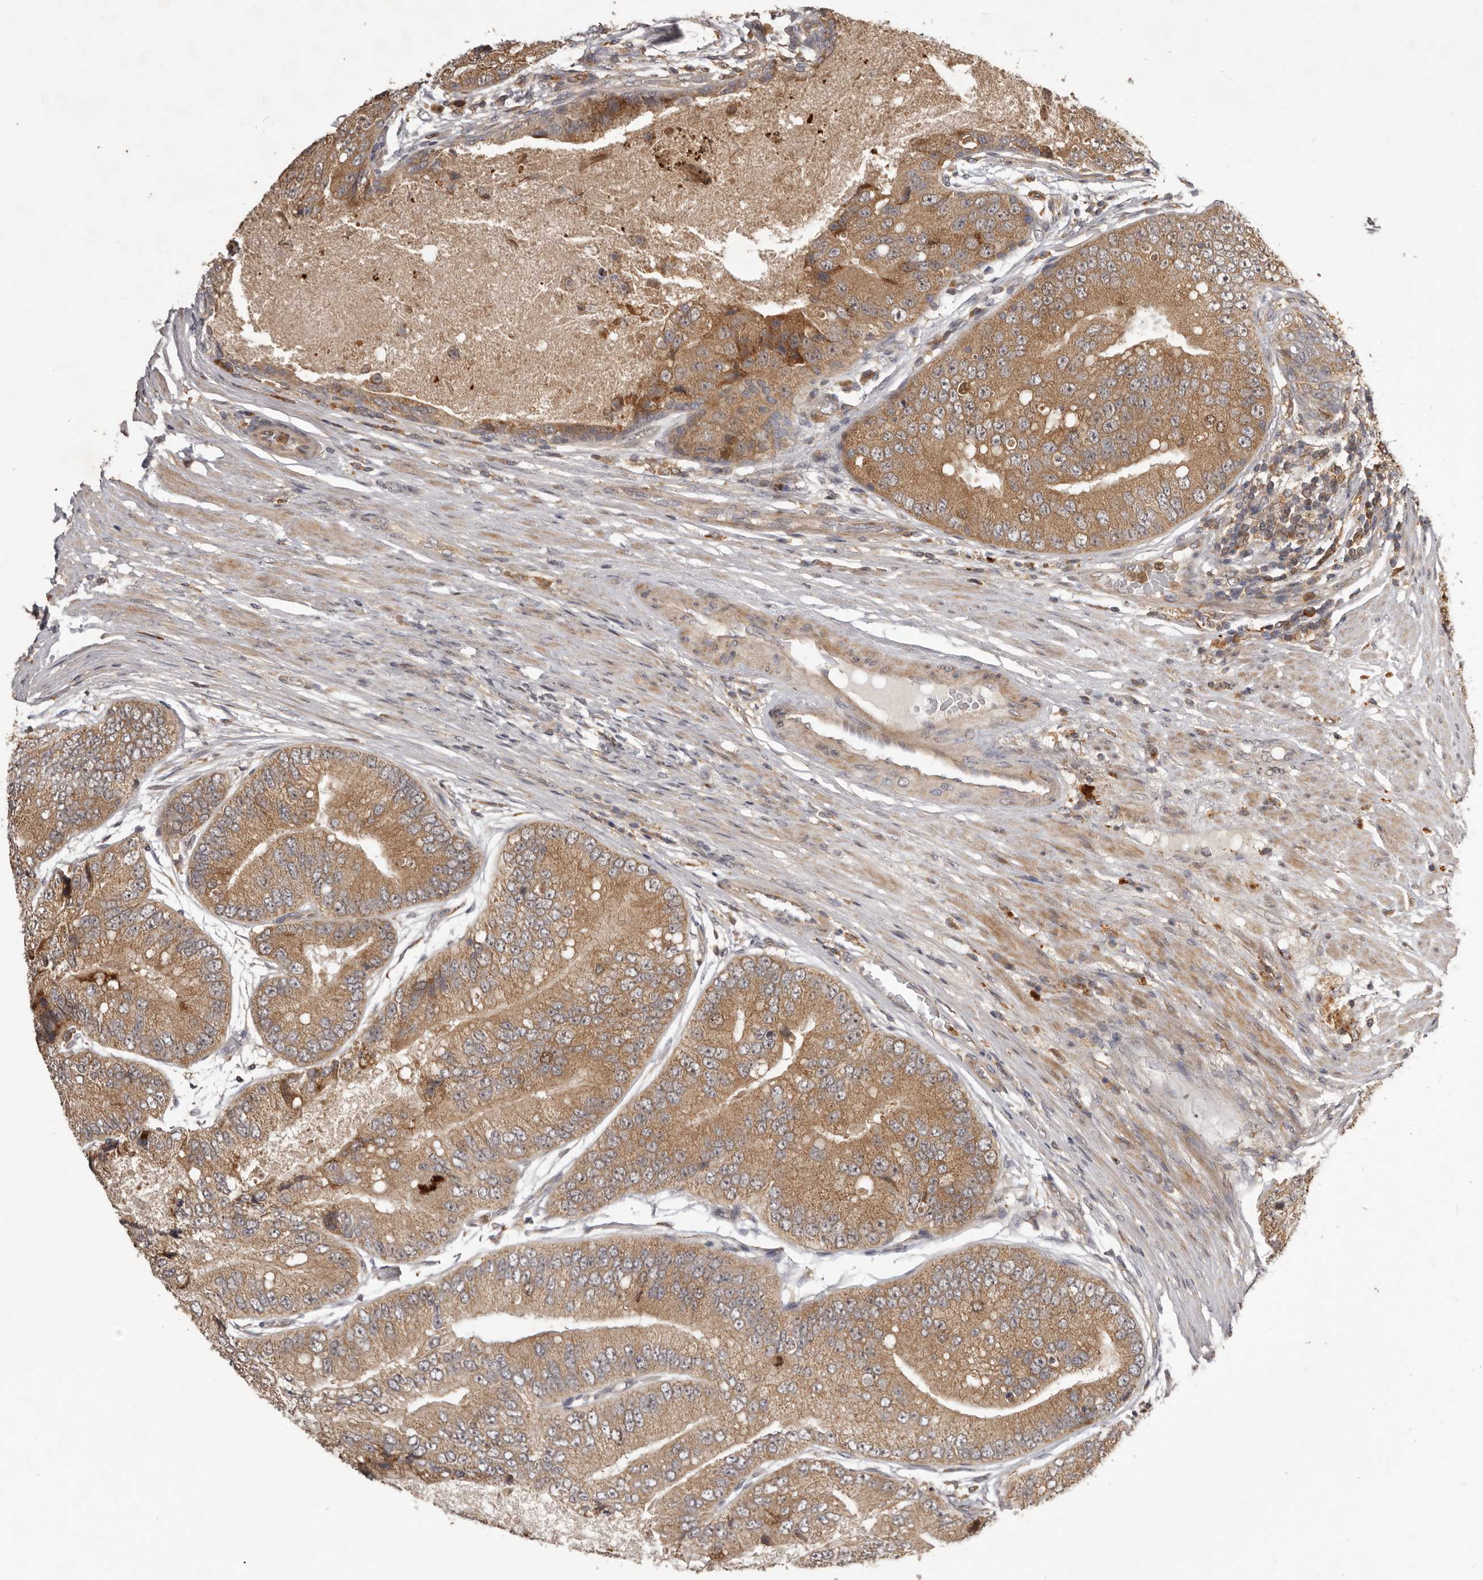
{"staining": {"intensity": "weak", "quantity": ">75%", "location": "cytoplasmic/membranous"}, "tissue": "prostate cancer", "cell_type": "Tumor cells", "image_type": "cancer", "snomed": [{"axis": "morphology", "description": "Adenocarcinoma, High grade"}, {"axis": "topography", "description": "Prostate"}], "caption": "The photomicrograph displays a brown stain indicating the presence of a protein in the cytoplasmic/membranous of tumor cells in adenocarcinoma (high-grade) (prostate).", "gene": "RNF187", "patient": {"sex": "male", "age": 70}}